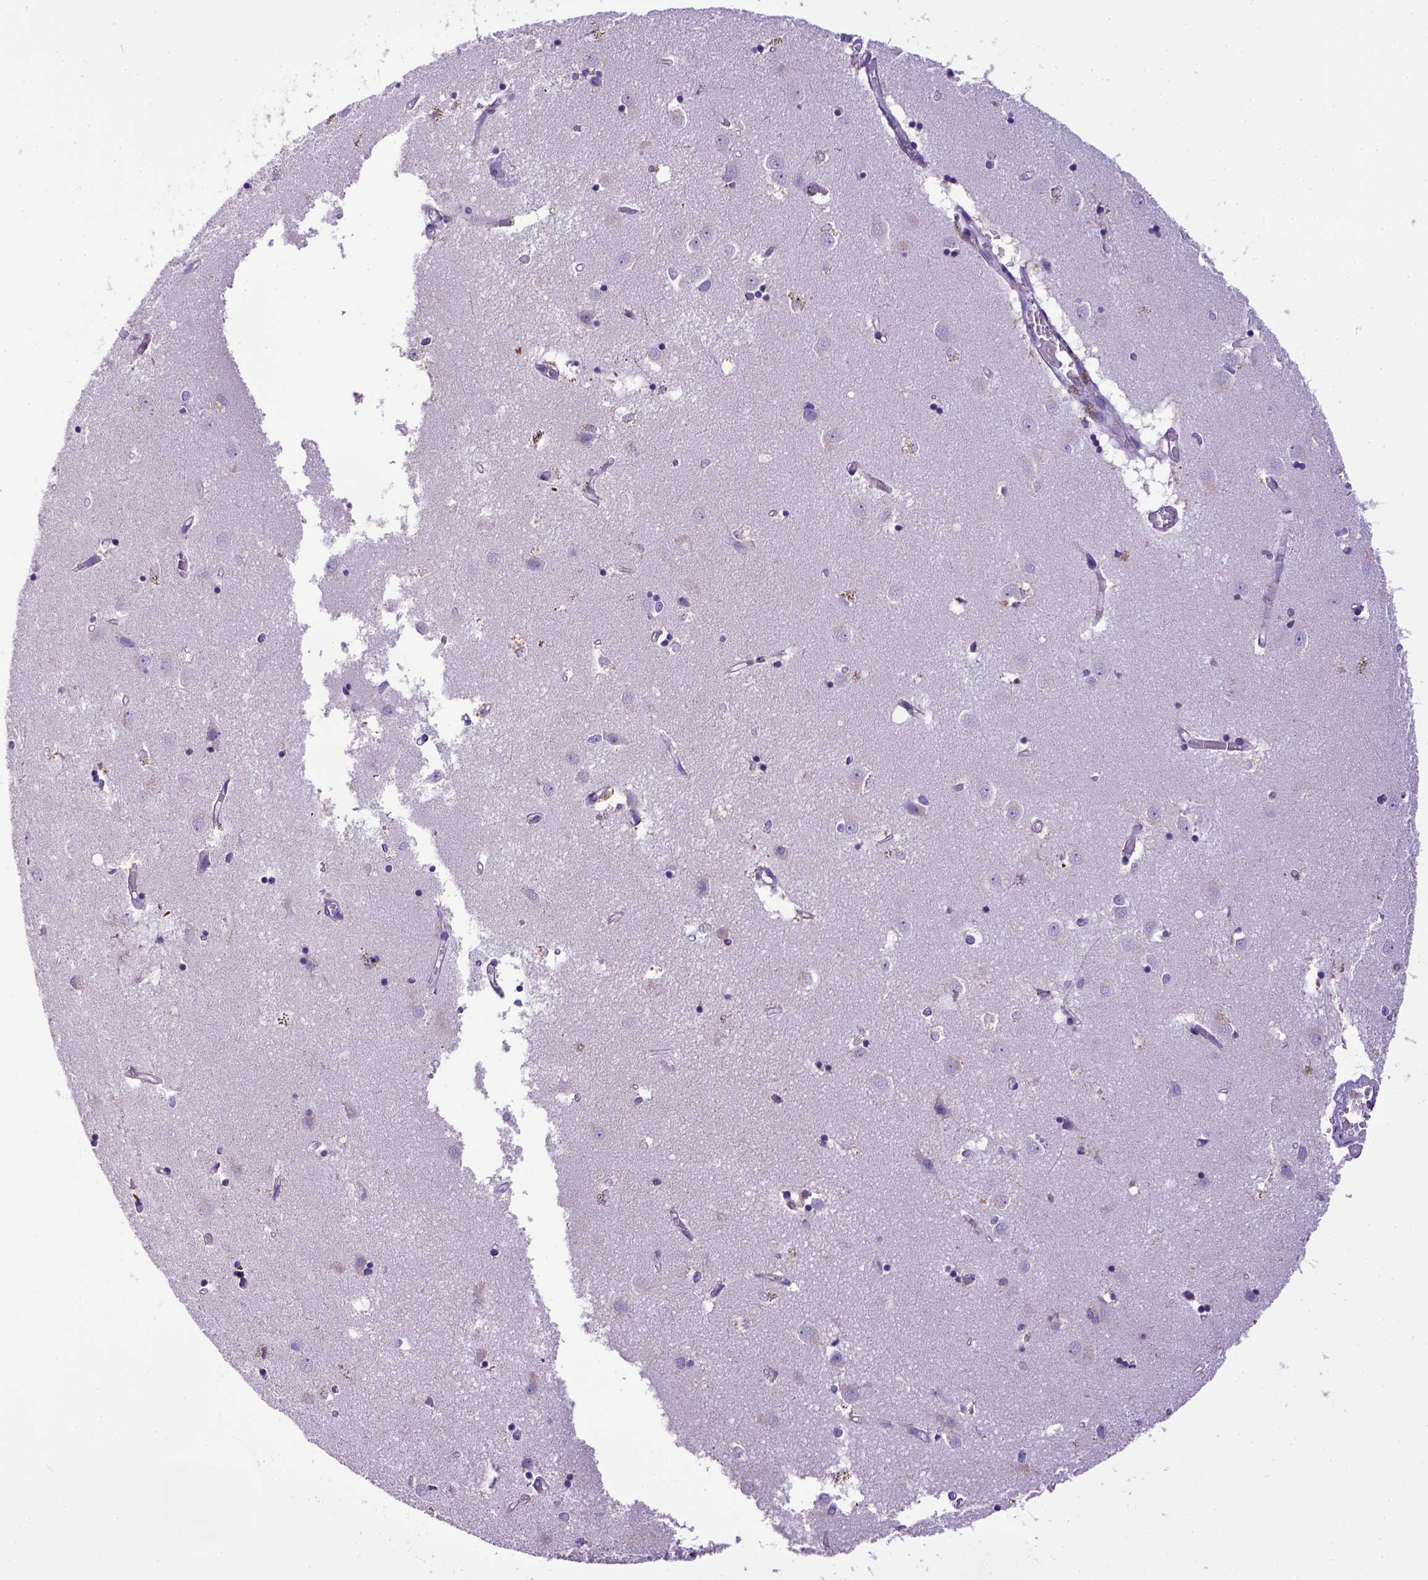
{"staining": {"intensity": "moderate", "quantity": "<25%", "location": "cytoplasmic/membranous"}, "tissue": "caudate", "cell_type": "Glial cells", "image_type": "normal", "snomed": [{"axis": "morphology", "description": "Normal tissue, NOS"}, {"axis": "topography", "description": "Lateral ventricle wall"}], "caption": "Protein staining of unremarkable caudate demonstrates moderate cytoplasmic/membranous expression in about <25% of glial cells. The staining was performed using DAB, with brown indicating positive protein expression. Nuclei are stained blue with hematoxylin.", "gene": "SPEF1", "patient": {"sex": "male", "age": 54}}